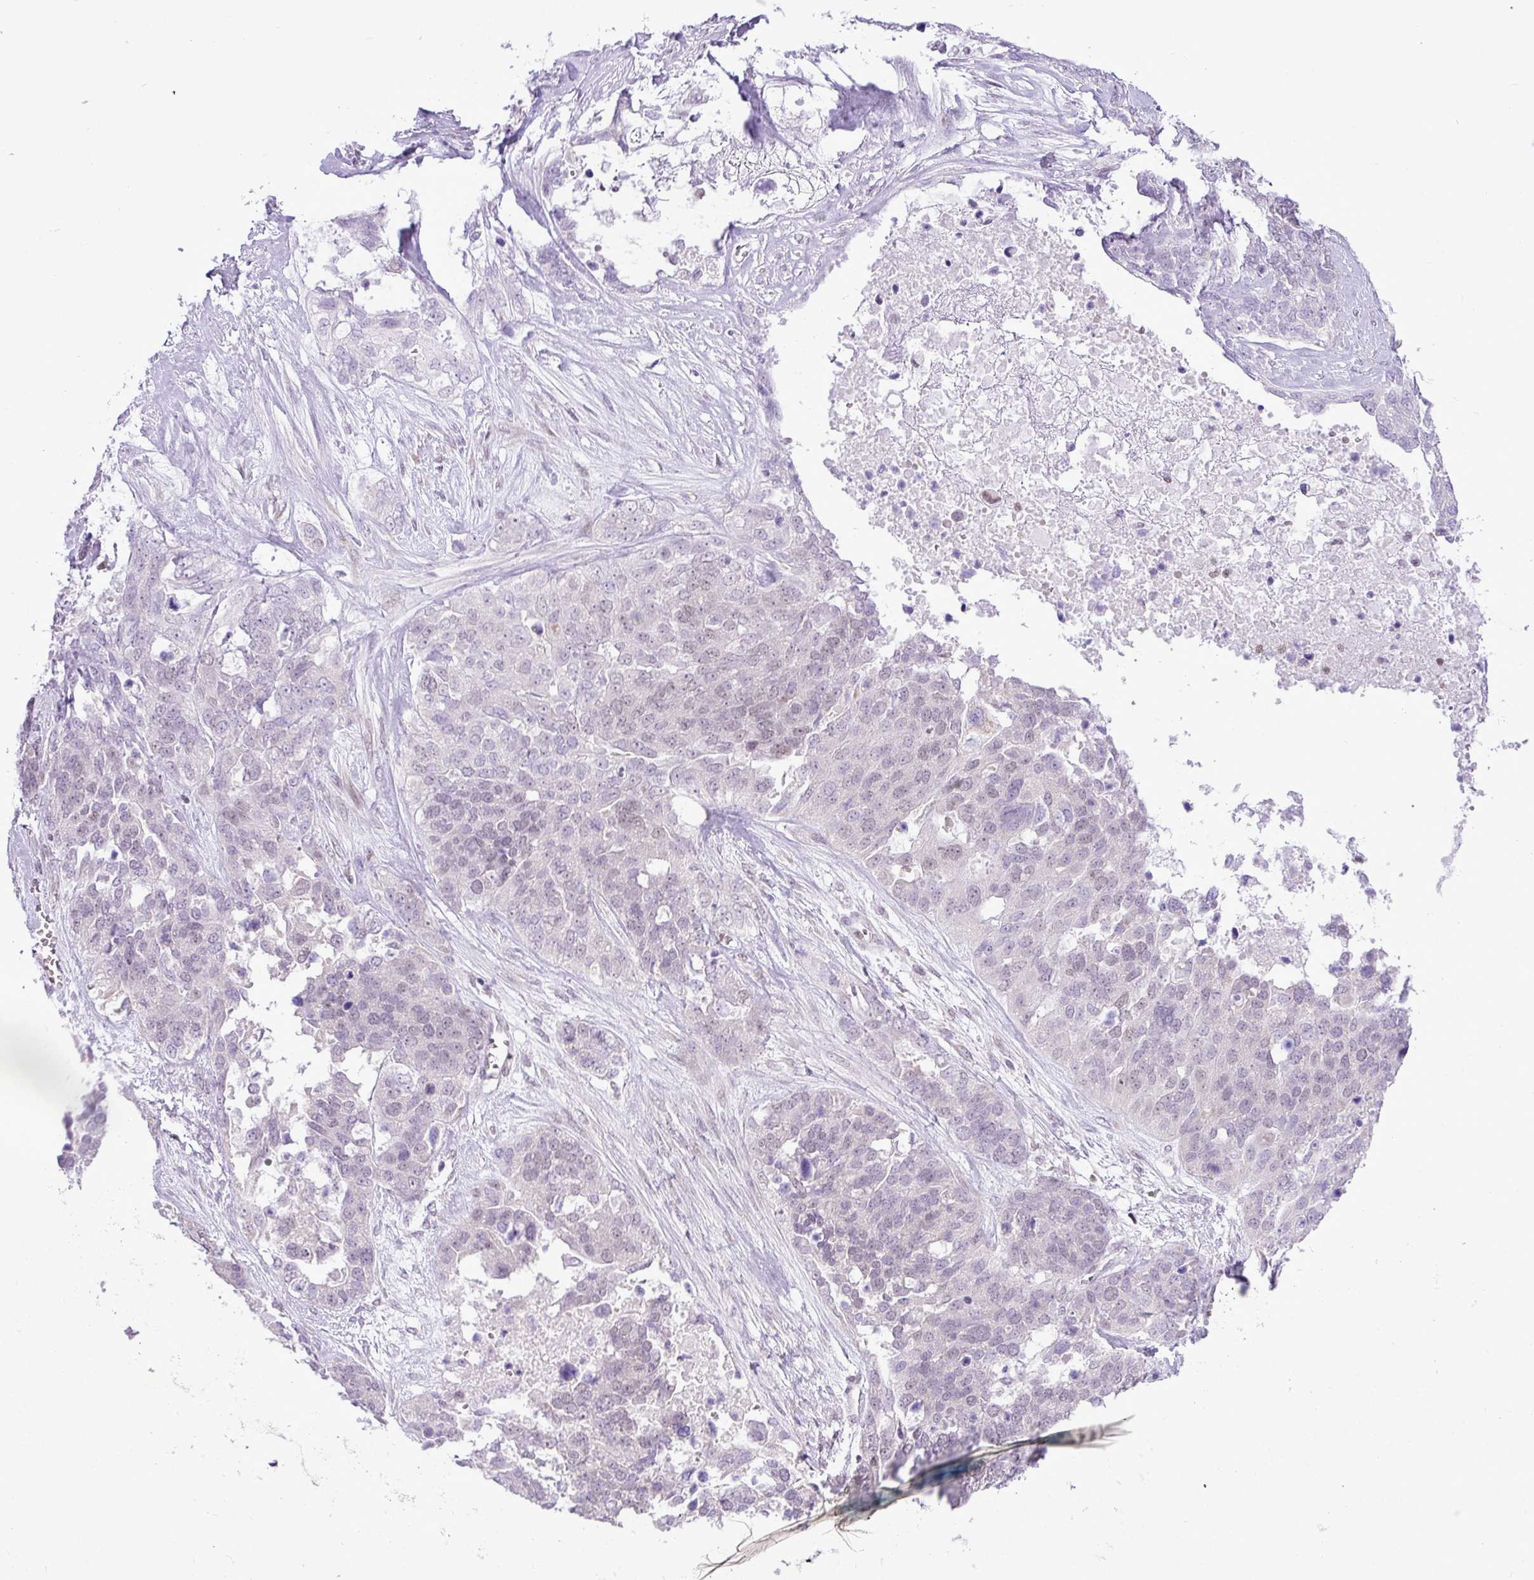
{"staining": {"intensity": "negative", "quantity": "none", "location": "none"}, "tissue": "ovarian cancer", "cell_type": "Tumor cells", "image_type": "cancer", "snomed": [{"axis": "morphology", "description": "Cystadenocarcinoma, serous, NOS"}, {"axis": "topography", "description": "Ovary"}], "caption": "Immunohistochemistry (IHC) of human ovarian serous cystadenocarcinoma displays no positivity in tumor cells.", "gene": "ELOA2", "patient": {"sex": "female", "age": 44}}